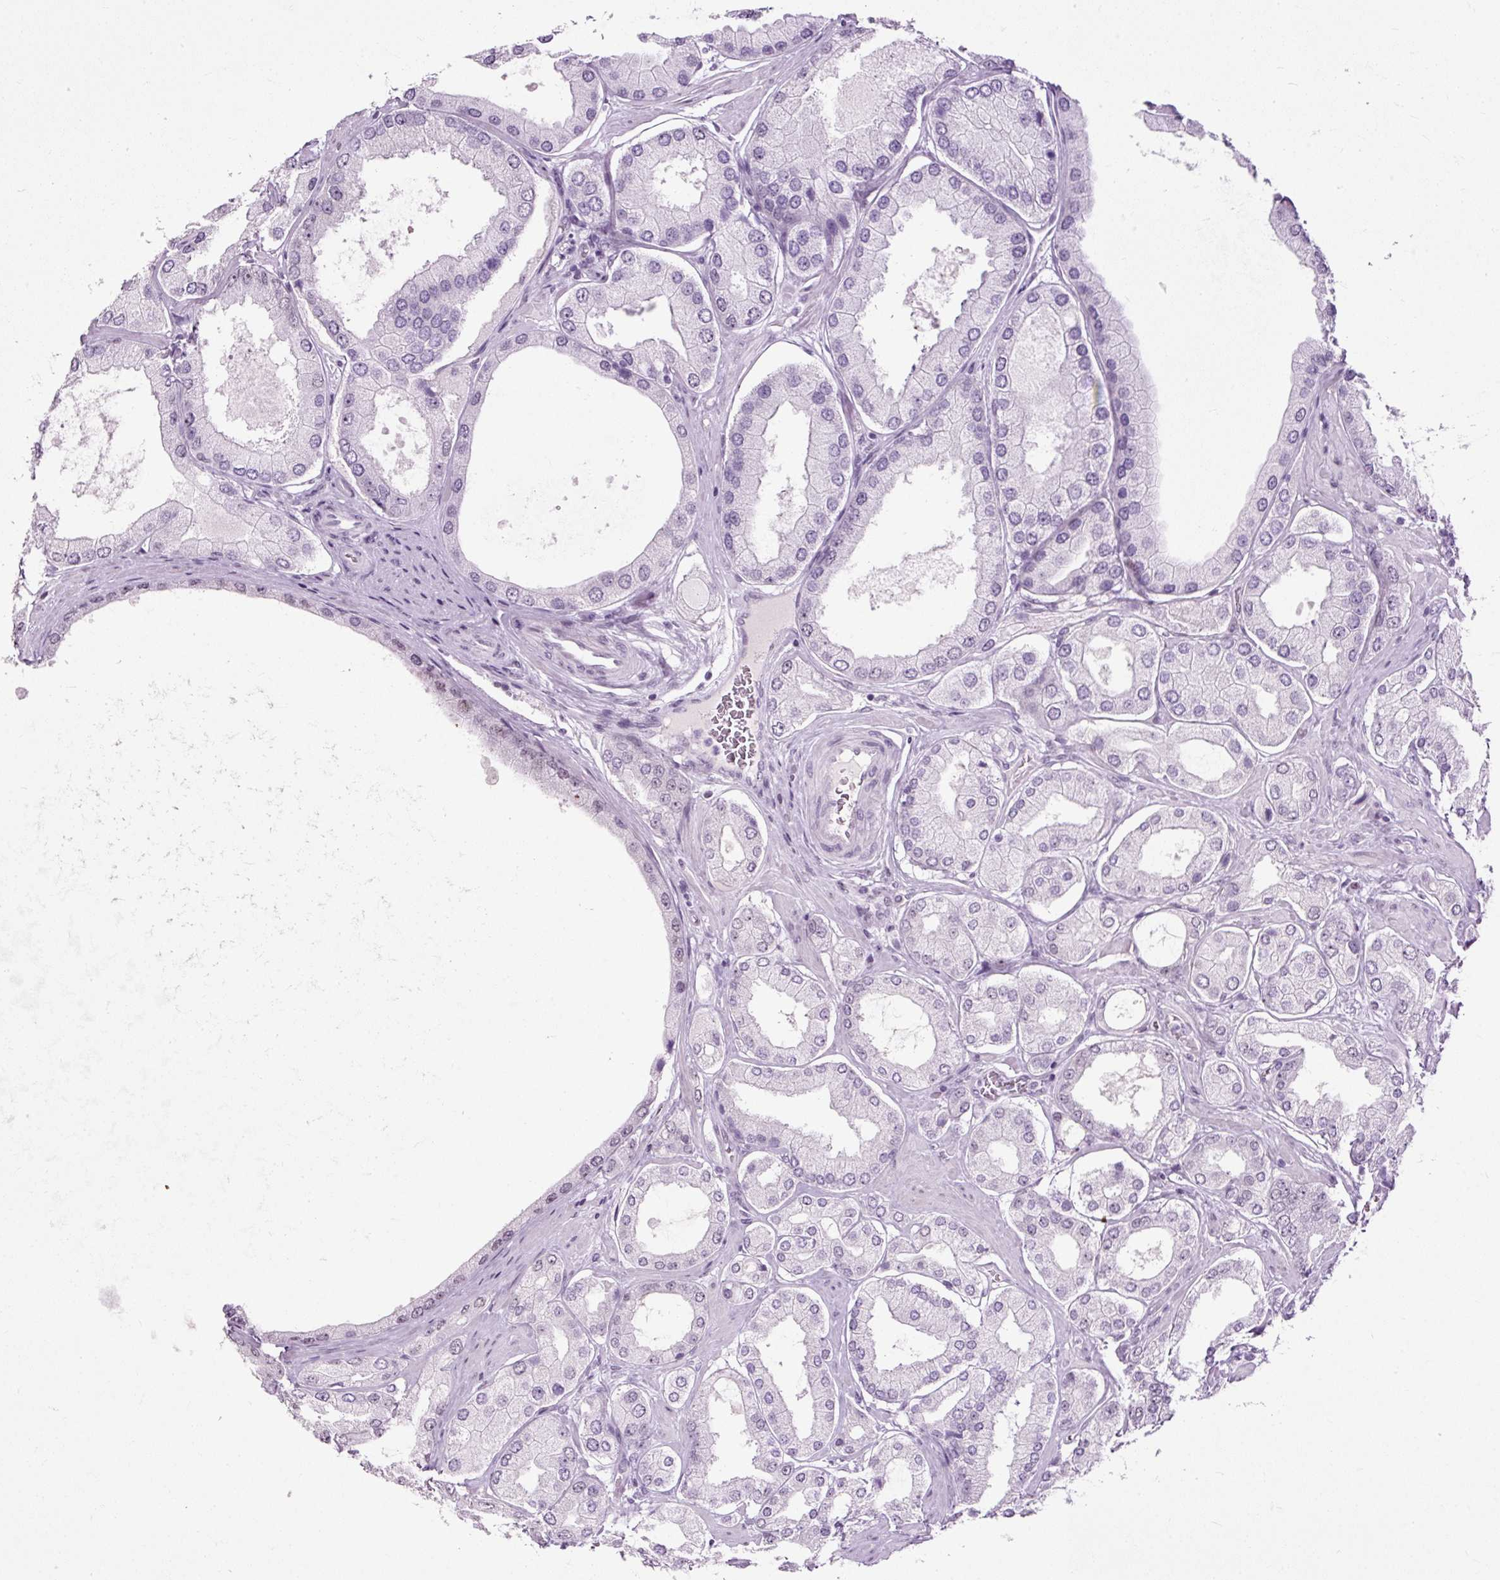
{"staining": {"intensity": "negative", "quantity": "none", "location": "none"}, "tissue": "prostate cancer", "cell_type": "Tumor cells", "image_type": "cancer", "snomed": [{"axis": "morphology", "description": "Adenocarcinoma, Low grade"}, {"axis": "topography", "description": "Prostate"}], "caption": "High power microscopy histopathology image of an immunohistochemistry micrograph of prostate adenocarcinoma (low-grade), revealing no significant positivity in tumor cells.", "gene": "PDE6B", "patient": {"sex": "male", "age": 42}}